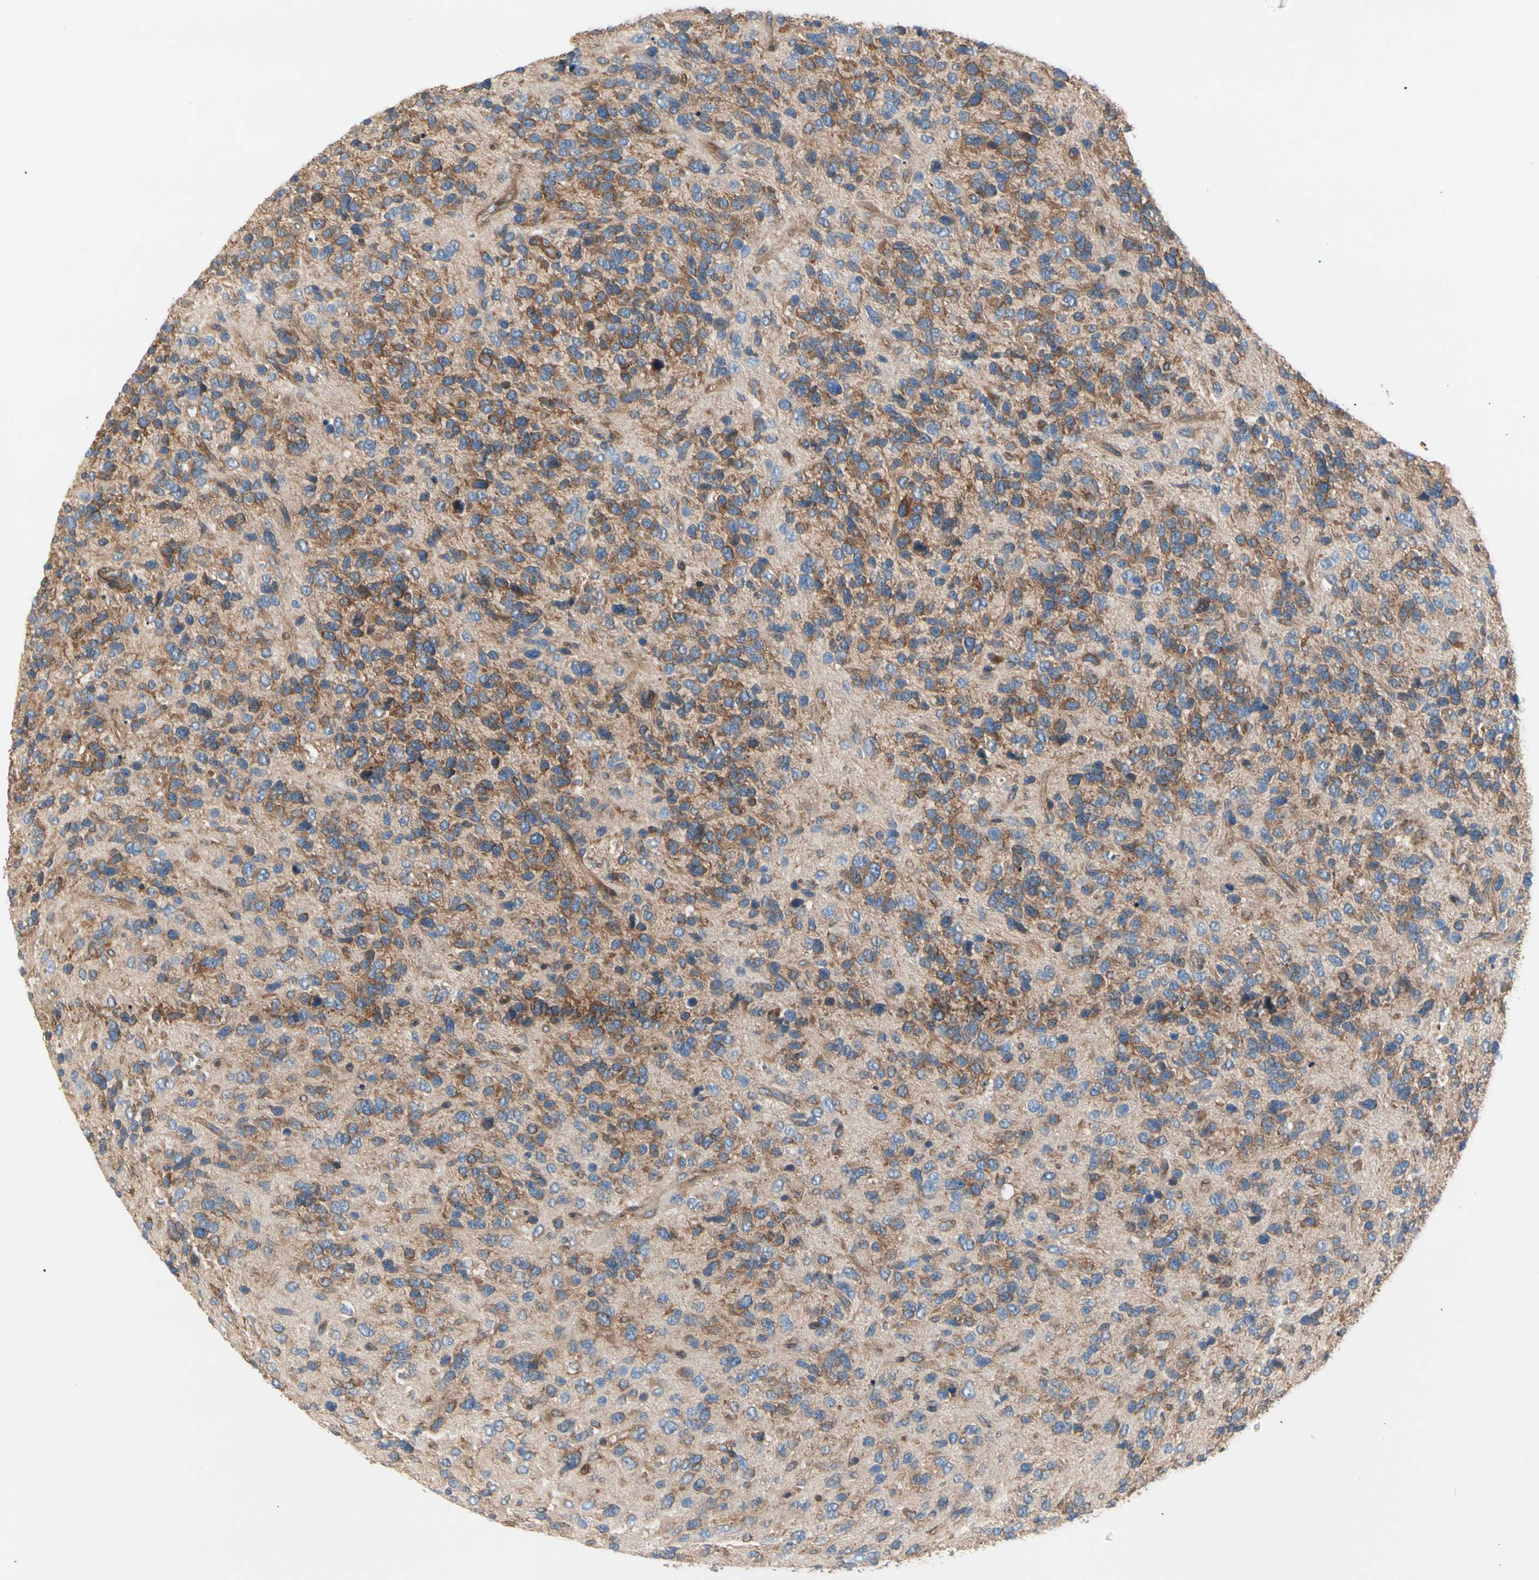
{"staining": {"intensity": "moderate", "quantity": ">75%", "location": "cytoplasmic/membranous"}, "tissue": "glioma", "cell_type": "Tumor cells", "image_type": "cancer", "snomed": [{"axis": "morphology", "description": "Glioma, malignant, High grade"}, {"axis": "topography", "description": "Brain"}], "caption": "Protein staining demonstrates moderate cytoplasmic/membranous staining in approximately >75% of tumor cells in malignant glioma (high-grade).", "gene": "ROCK1", "patient": {"sex": "female", "age": 58}}